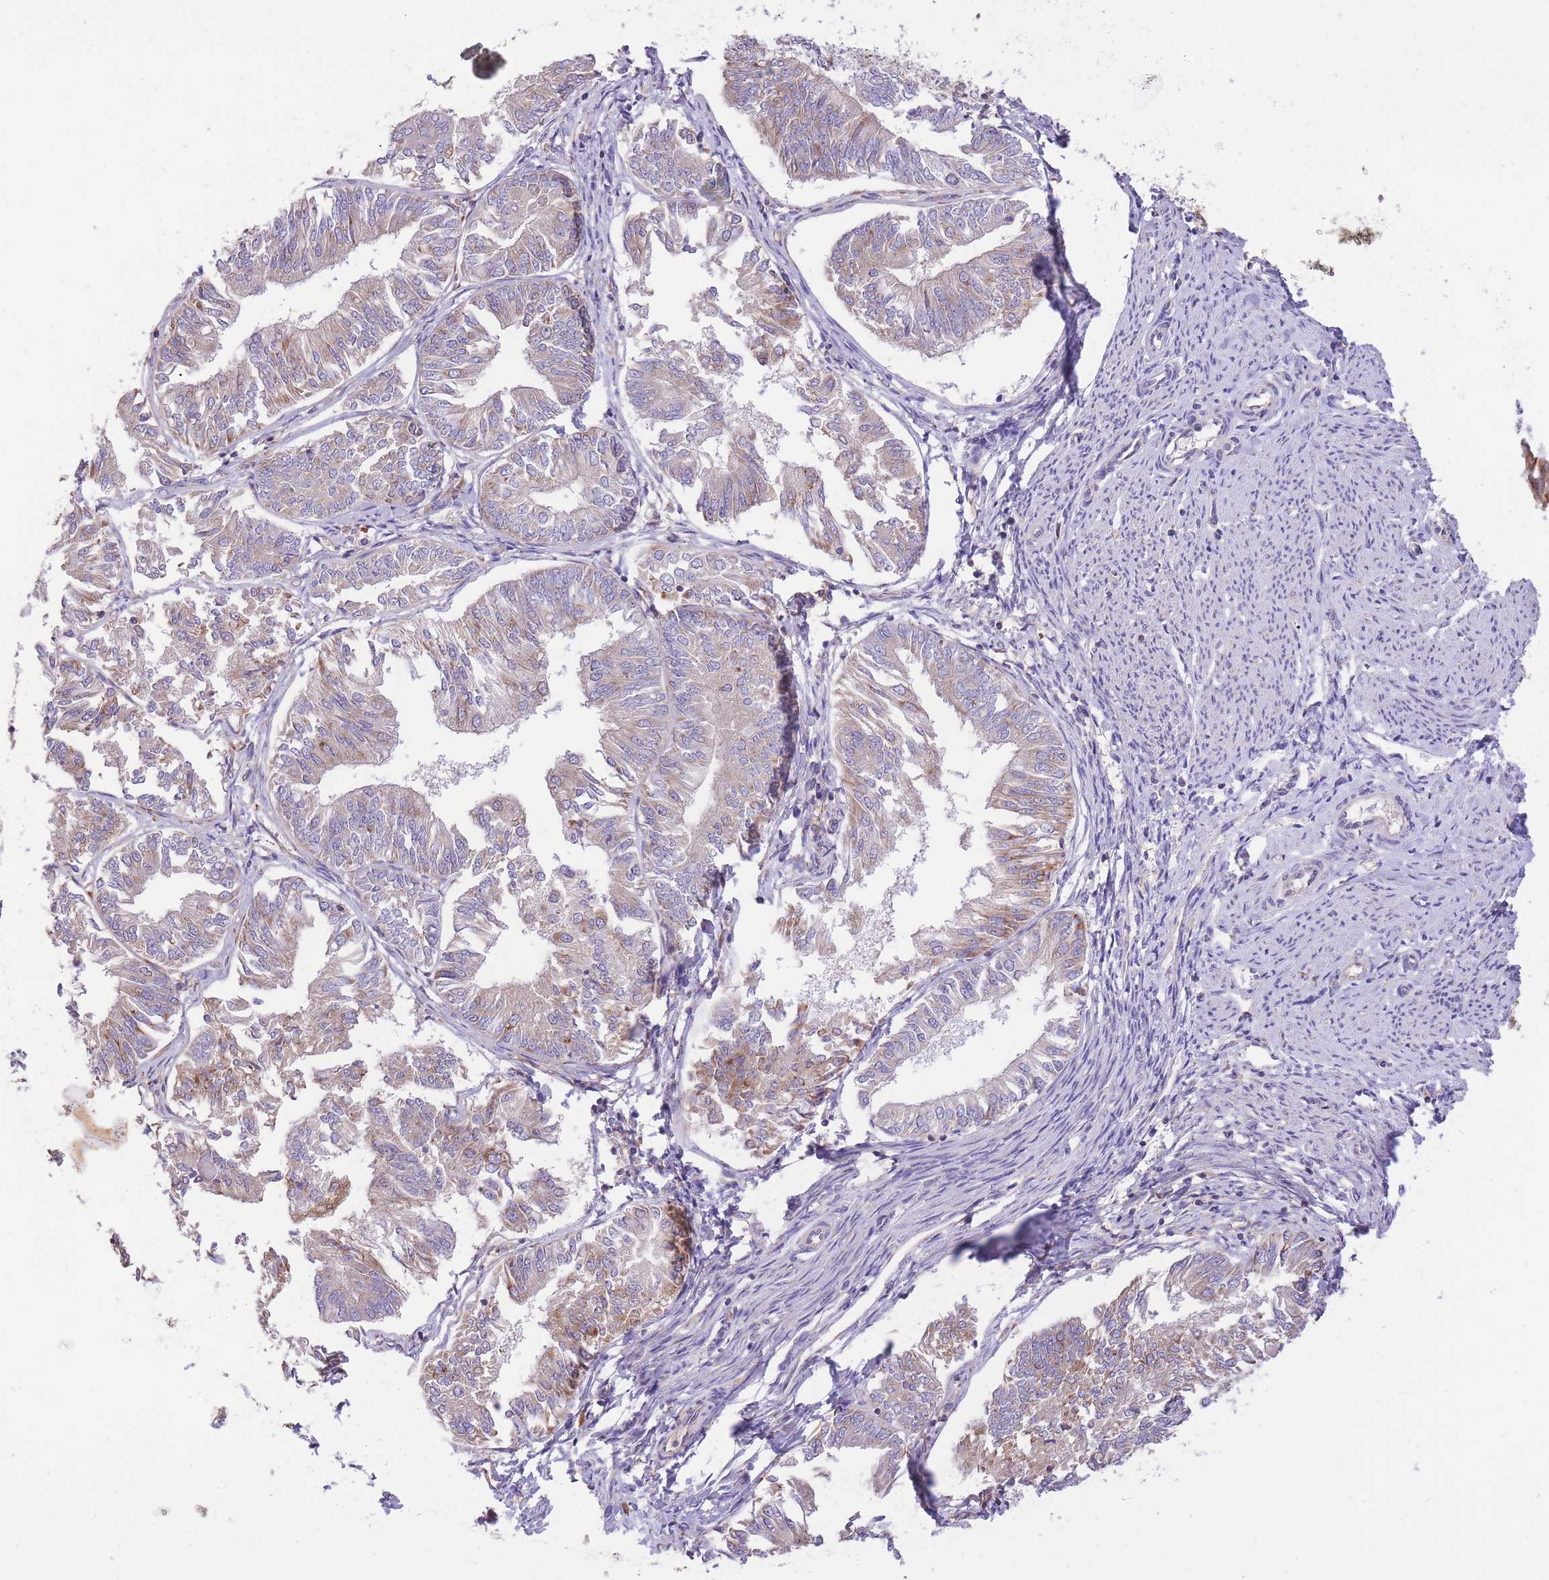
{"staining": {"intensity": "weak", "quantity": "<25%", "location": "cytoplasmic/membranous"}, "tissue": "endometrial cancer", "cell_type": "Tumor cells", "image_type": "cancer", "snomed": [{"axis": "morphology", "description": "Adenocarcinoma, NOS"}, {"axis": "topography", "description": "Endometrium"}], "caption": "Micrograph shows no protein expression in tumor cells of endometrial cancer (adenocarcinoma) tissue.", "gene": "GBP7", "patient": {"sex": "female", "age": 58}}